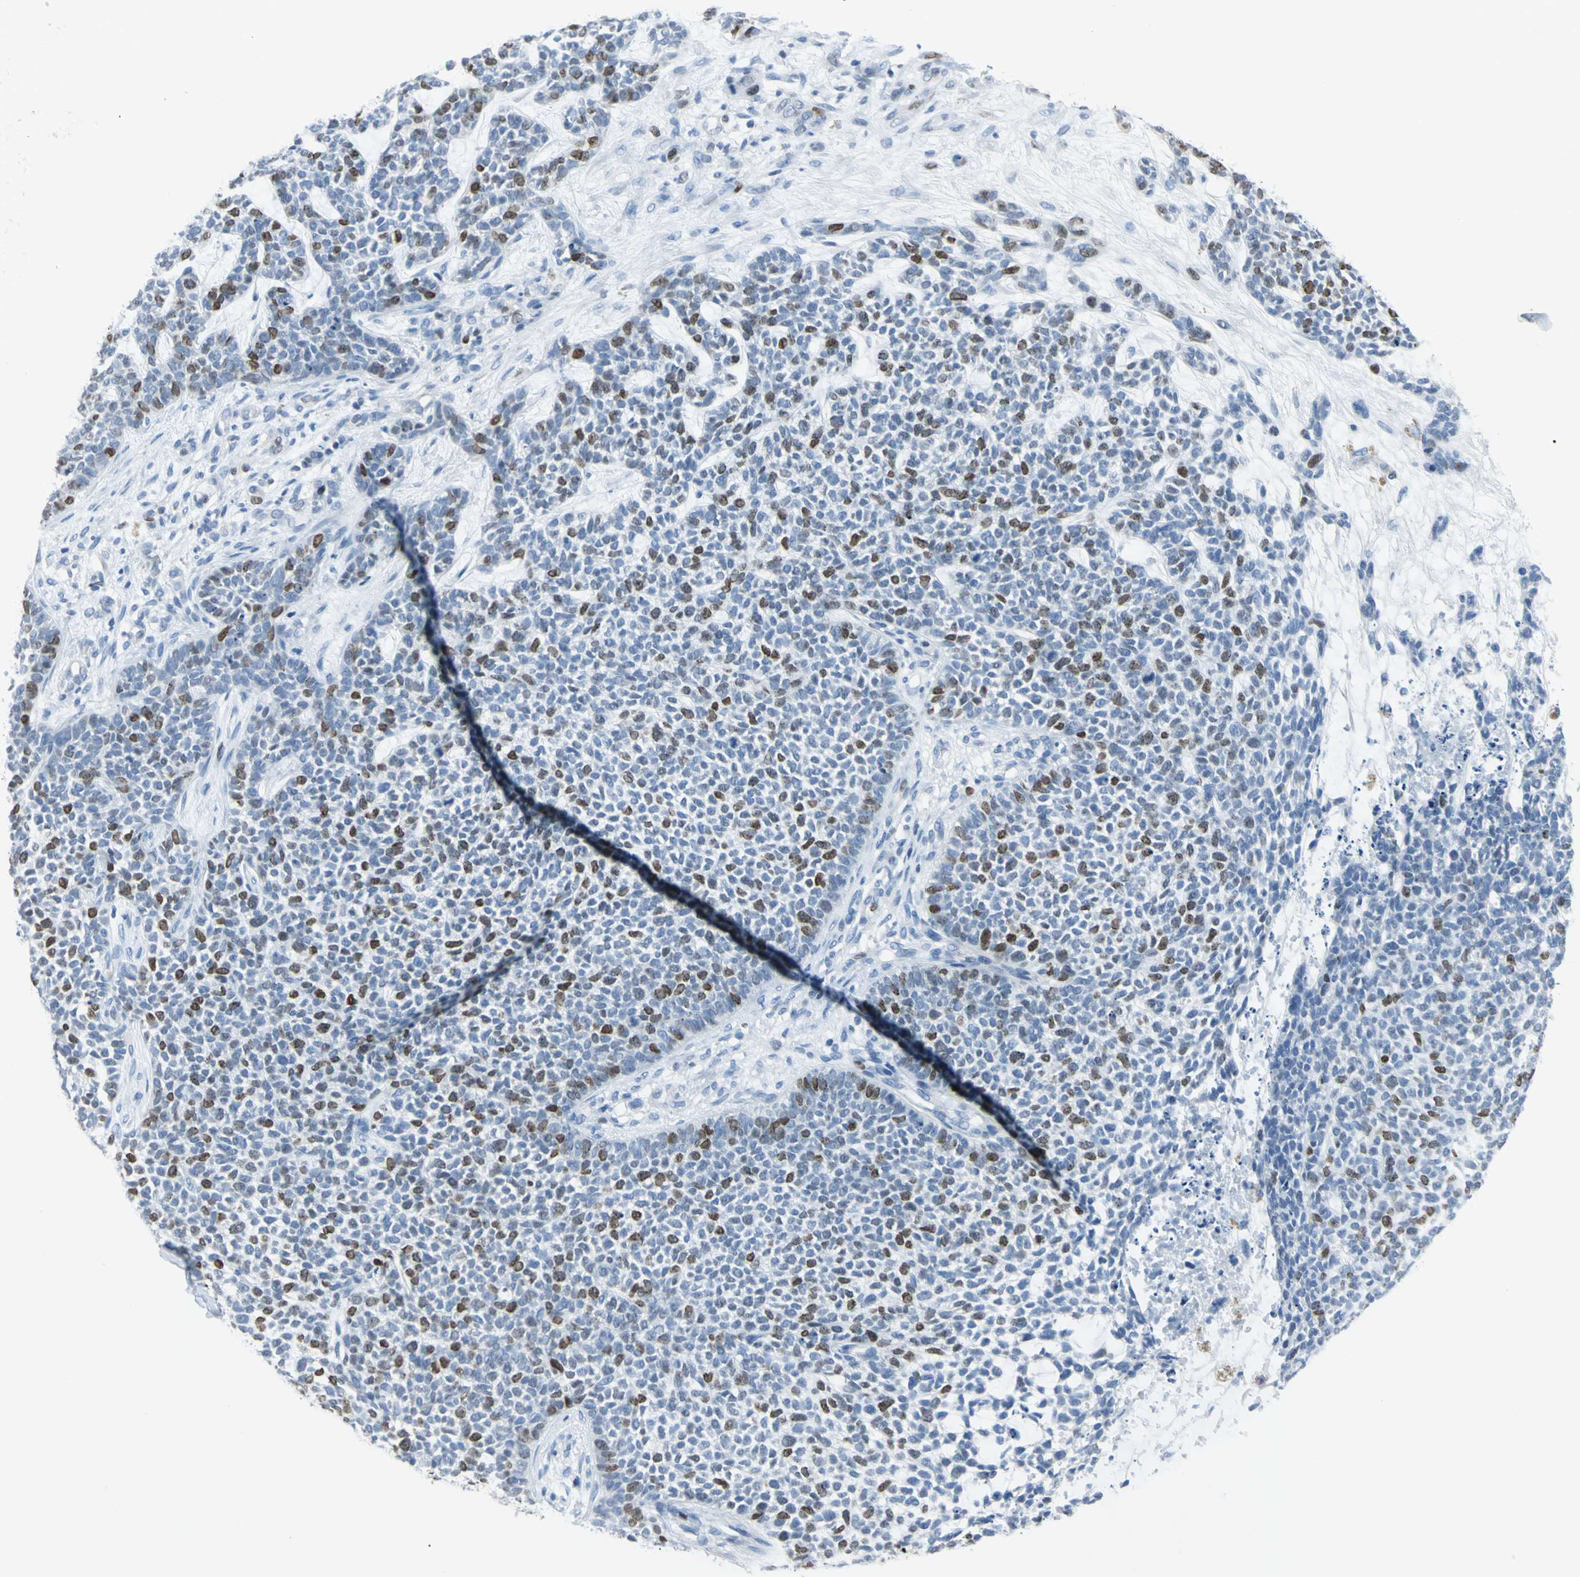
{"staining": {"intensity": "moderate", "quantity": "<25%", "location": "nuclear"}, "tissue": "skin cancer", "cell_type": "Tumor cells", "image_type": "cancer", "snomed": [{"axis": "morphology", "description": "Basal cell carcinoma"}, {"axis": "topography", "description": "Skin"}], "caption": "This micrograph demonstrates immunohistochemistry staining of basal cell carcinoma (skin), with low moderate nuclear positivity in about <25% of tumor cells.", "gene": "MCM3", "patient": {"sex": "female", "age": 84}}